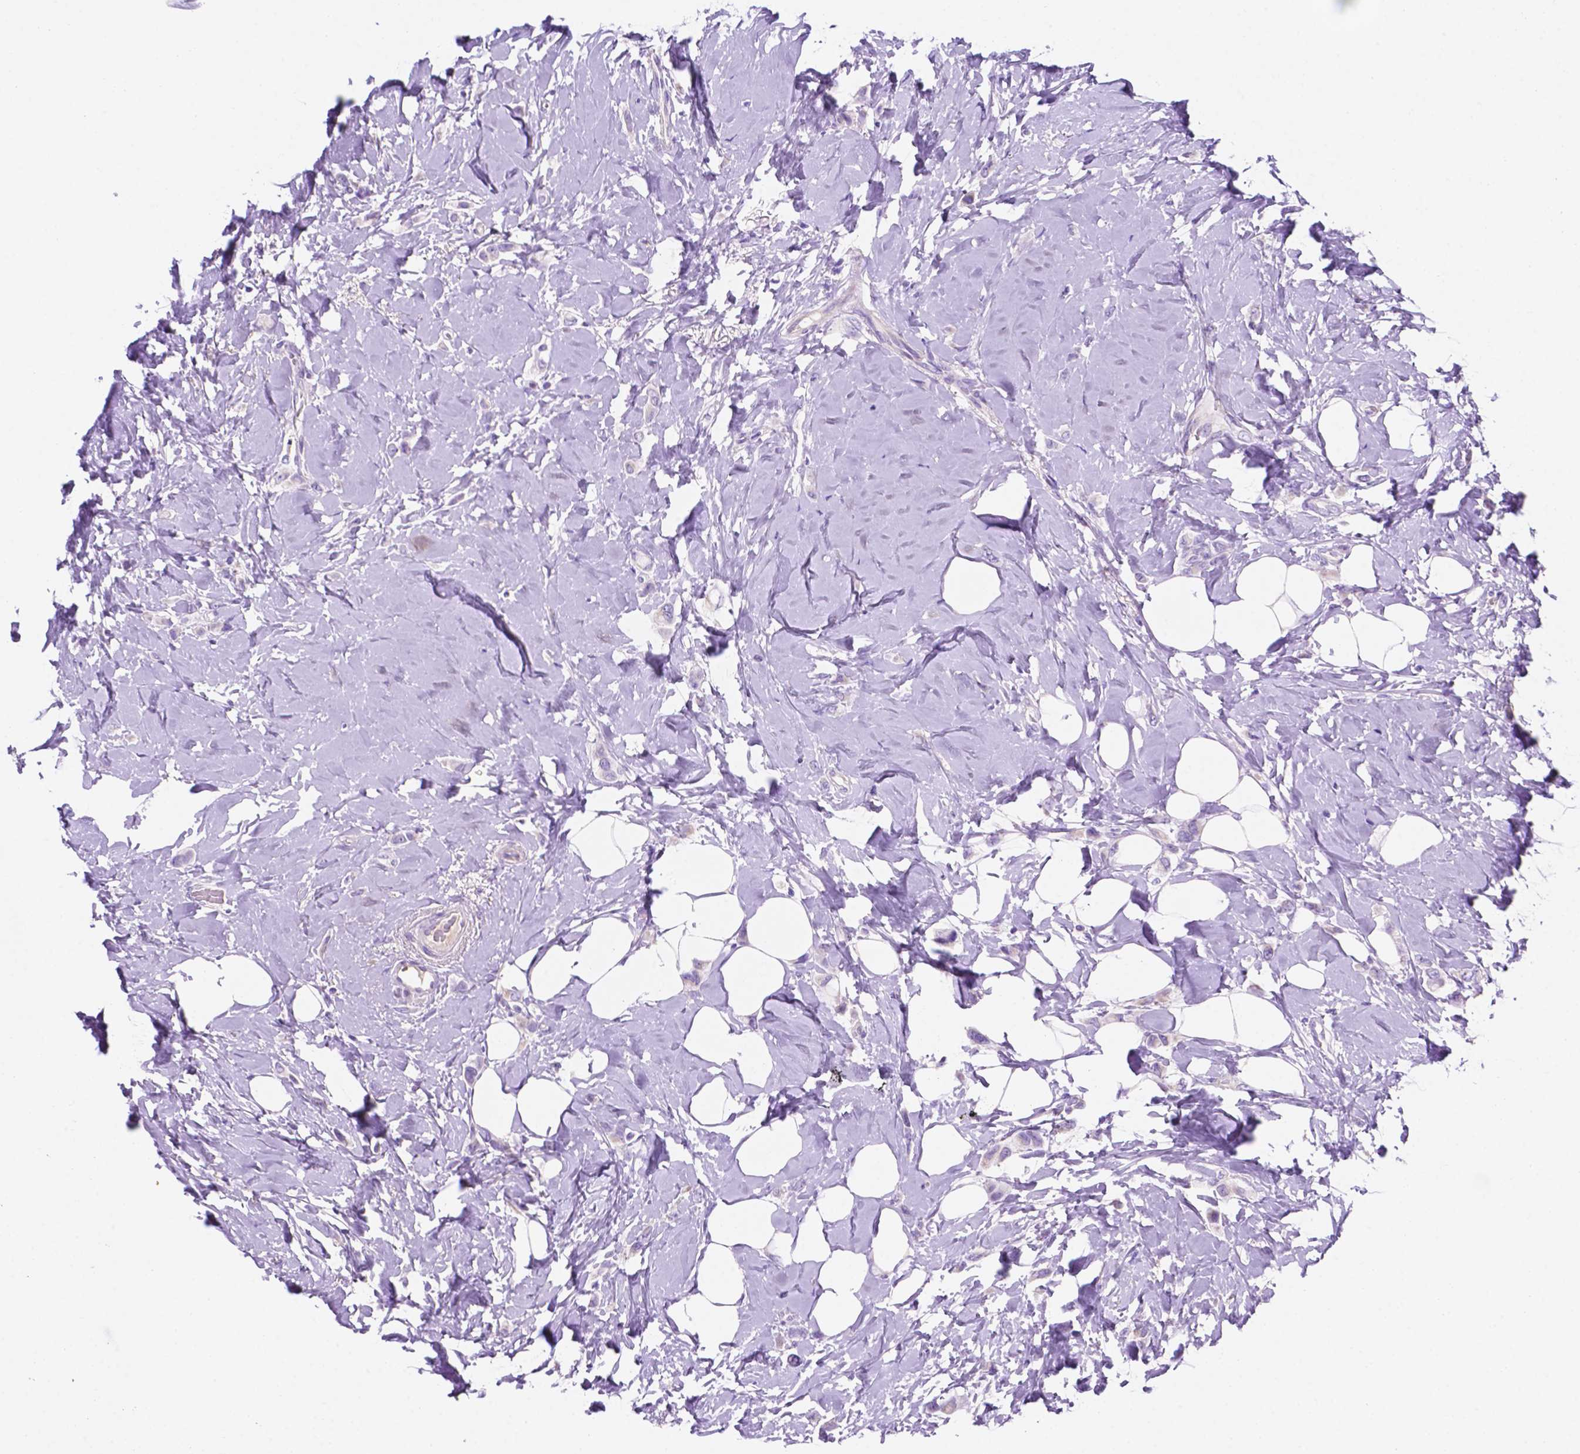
{"staining": {"intensity": "negative", "quantity": "none", "location": "none"}, "tissue": "breast cancer", "cell_type": "Tumor cells", "image_type": "cancer", "snomed": [{"axis": "morphology", "description": "Lobular carcinoma"}, {"axis": "topography", "description": "Breast"}], "caption": "Immunohistochemistry (IHC) image of human lobular carcinoma (breast) stained for a protein (brown), which displays no positivity in tumor cells.", "gene": "CEACAM7", "patient": {"sex": "female", "age": 66}}